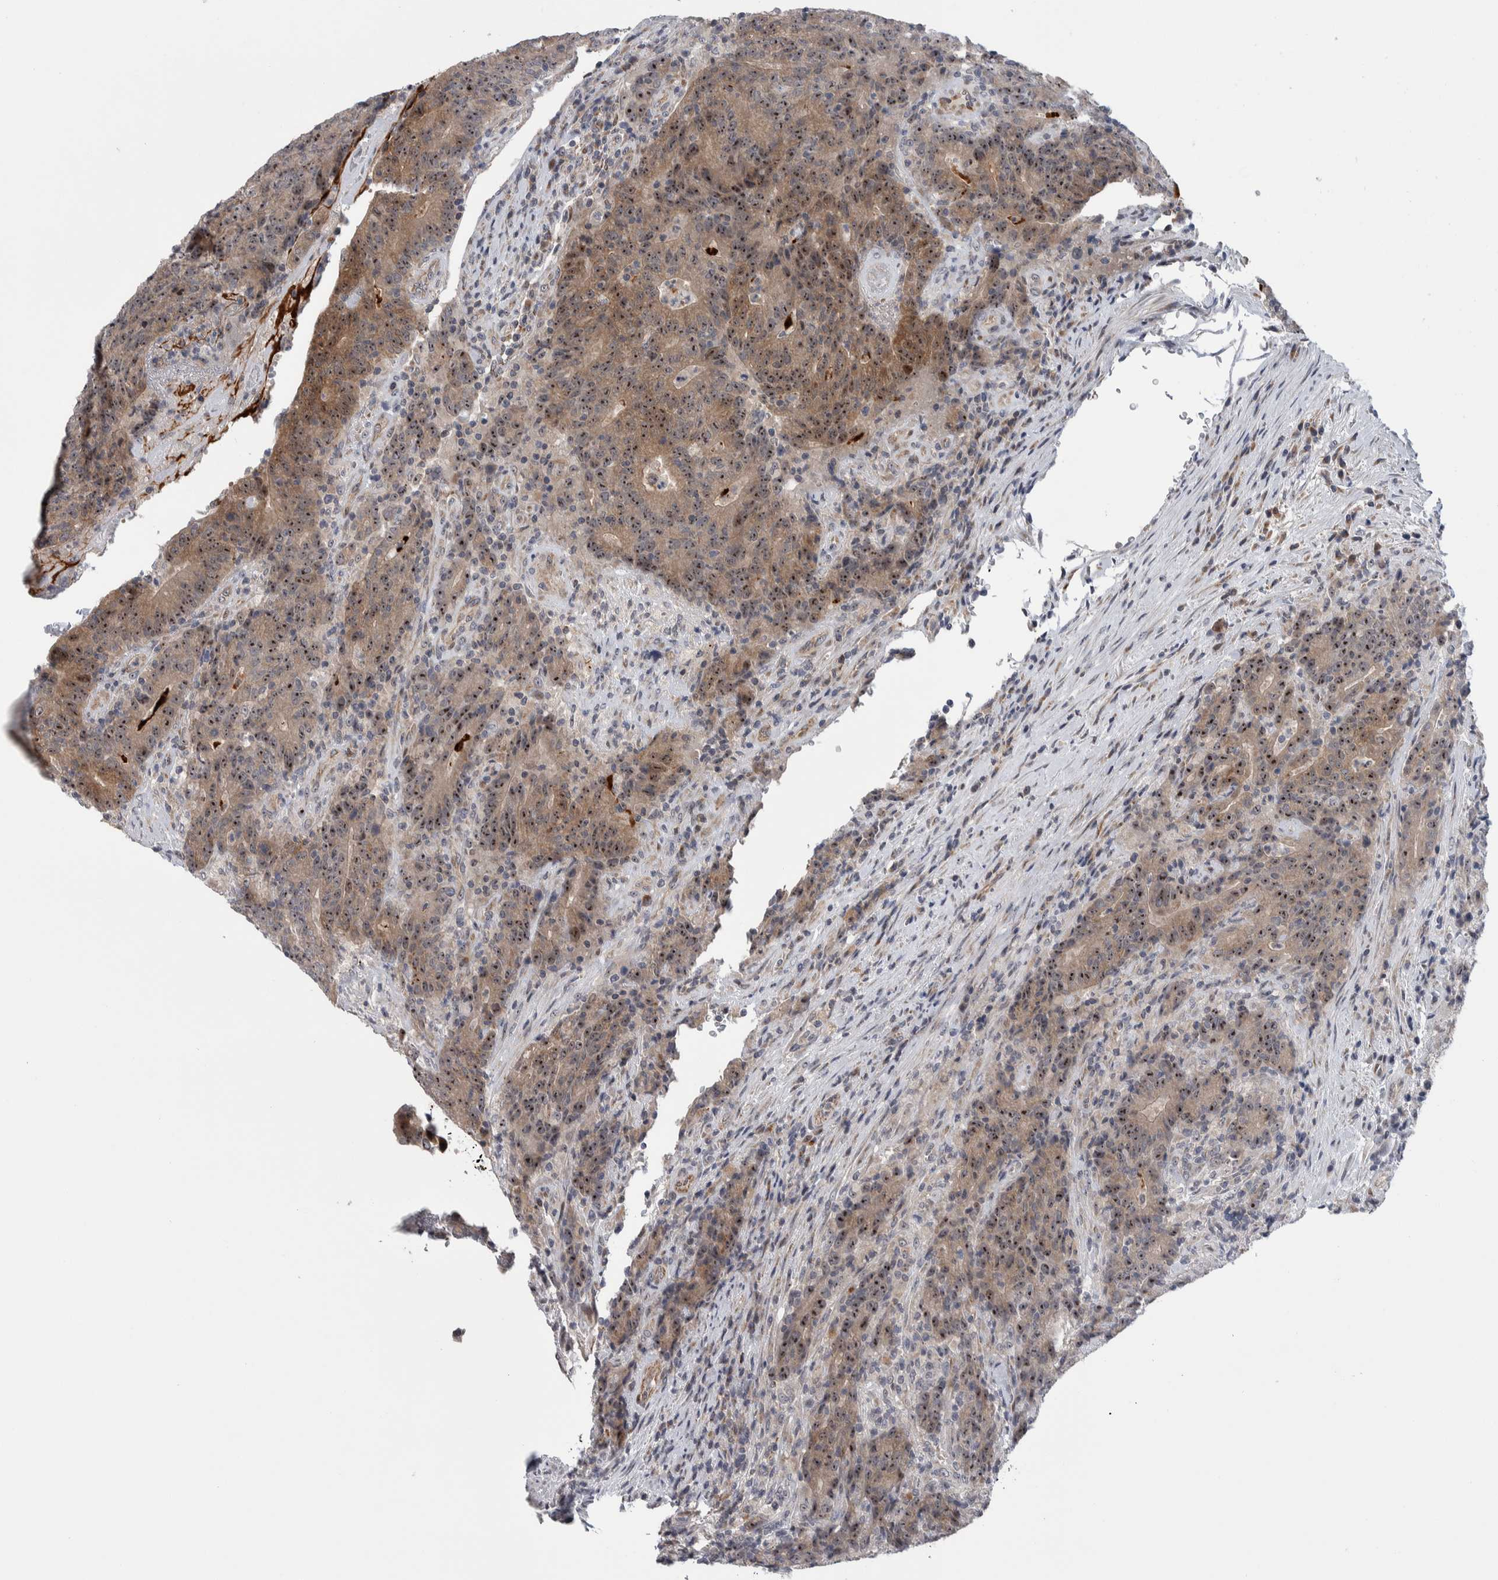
{"staining": {"intensity": "strong", "quantity": ">75%", "location": "nuclear"}, "tissue": "colorectal cancer", "cell_type": "Tumor cells", "image_type": "cancer", "snomed": [{"axis": "morphology", "description": "Normal tissue, NOS"}, {"axis": "morphology", "description": "Adenocarcinoma, NOS"}, {"axis": "topography", "description": "Colon"}], "caption": "Colorectal cancer stained with DAB immunohistochemistry exhibits high levels of strong nuclear staining in approximately >75% of tumor cells.", "gene": "PRRG4", "patient": {"sex": "female", "age": 75}}